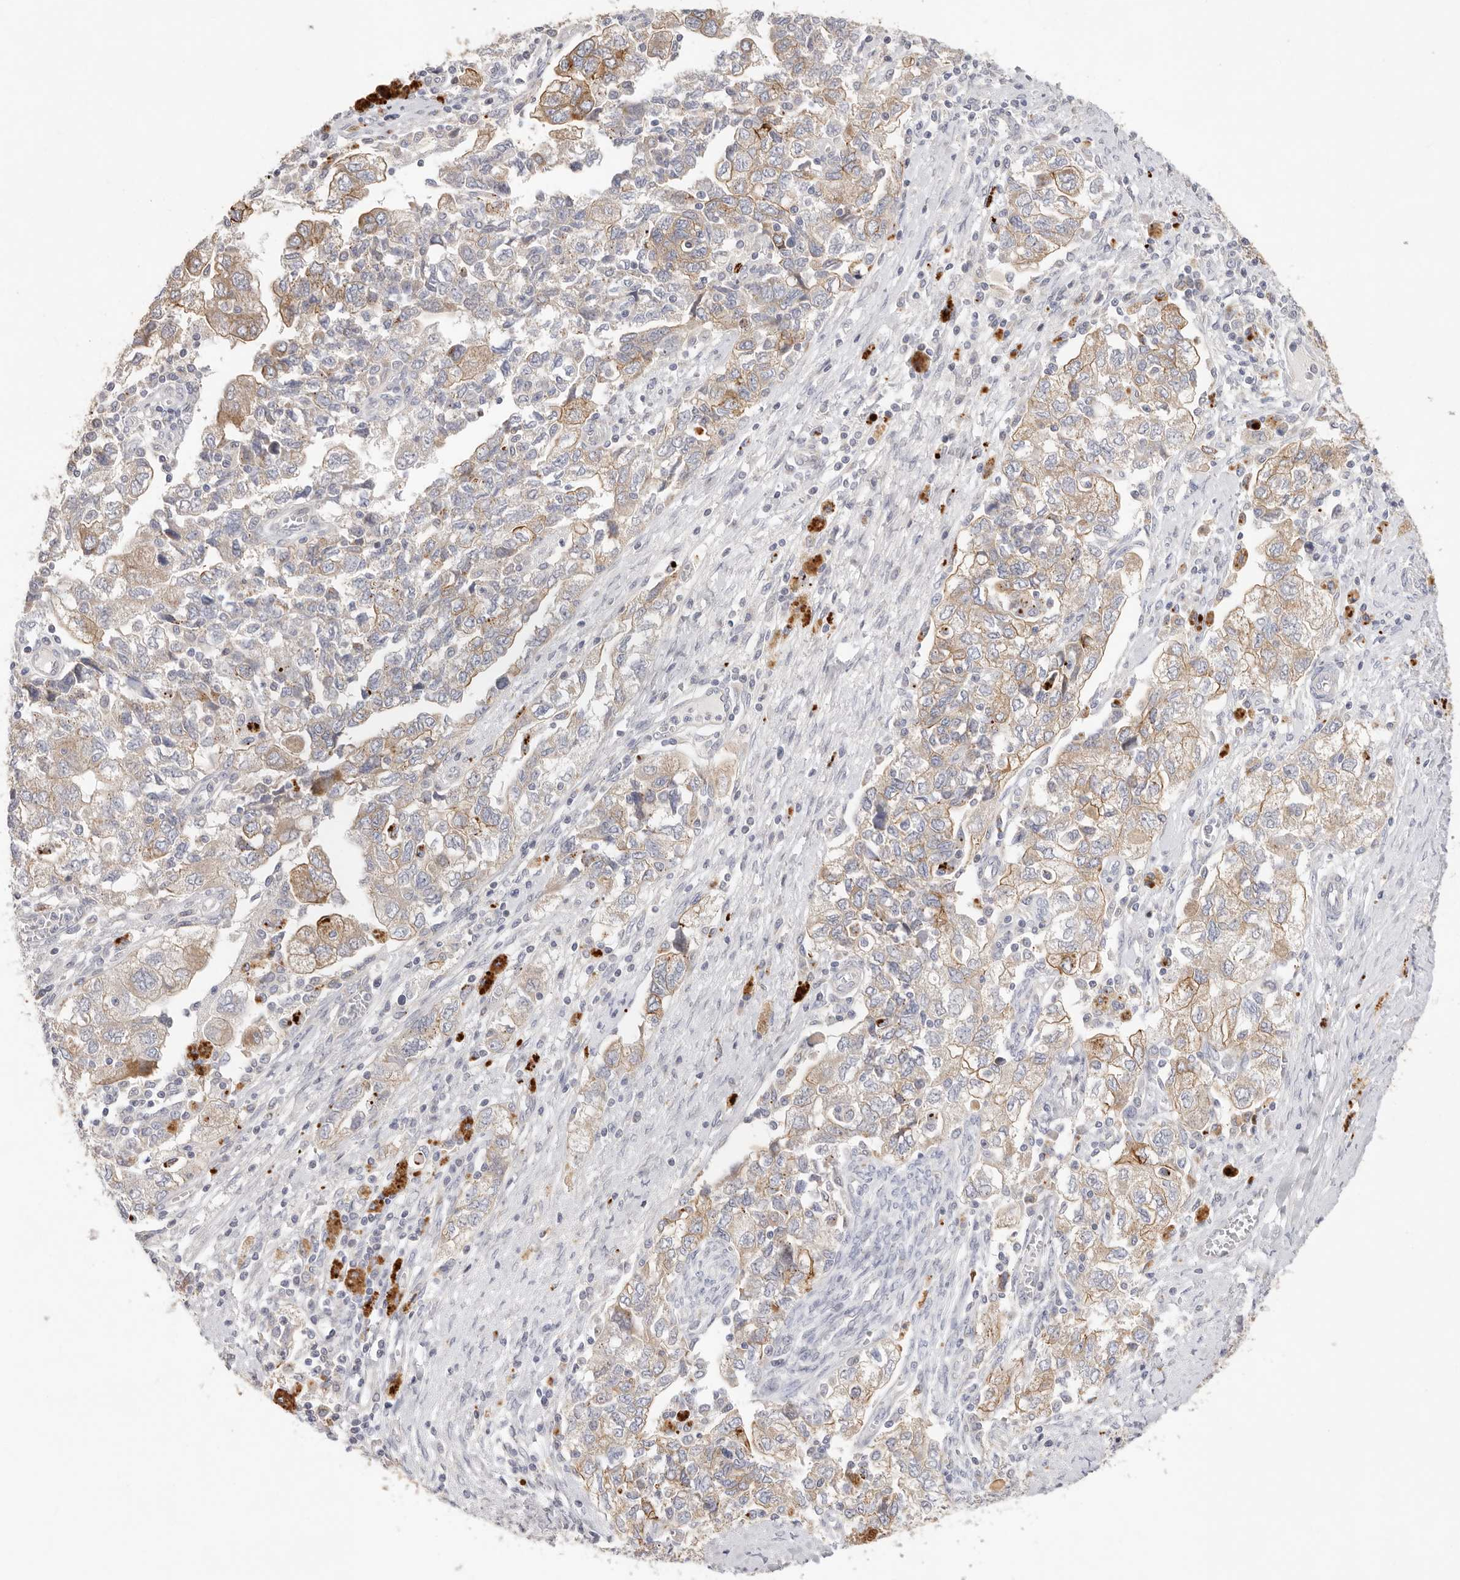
{"staining": {"intensity": "weak", "quantity": "25%-75%", "location": "cytoplasmic/membranous"}, "tissue": "ovarian cancer", "cell_type": "Tumor cells", "image_type": "cancer", "snomed": [{"axis": "morphology", "description": "Carcinoma, NOS"}, {"axis": "morphology", "description": "Cystadenocarcinoma, serous, NOS"}, {"axis": "topography", "description": "Ovary"}], "caption": "Ovarian serous cystadenocarcinoma tissue demonstrates weak cytoplasmic/membranous positivity in approximately 25%-75% of tumor cells", "gene": "USH1C", "patient": {"sex": "female", "age": 69}}